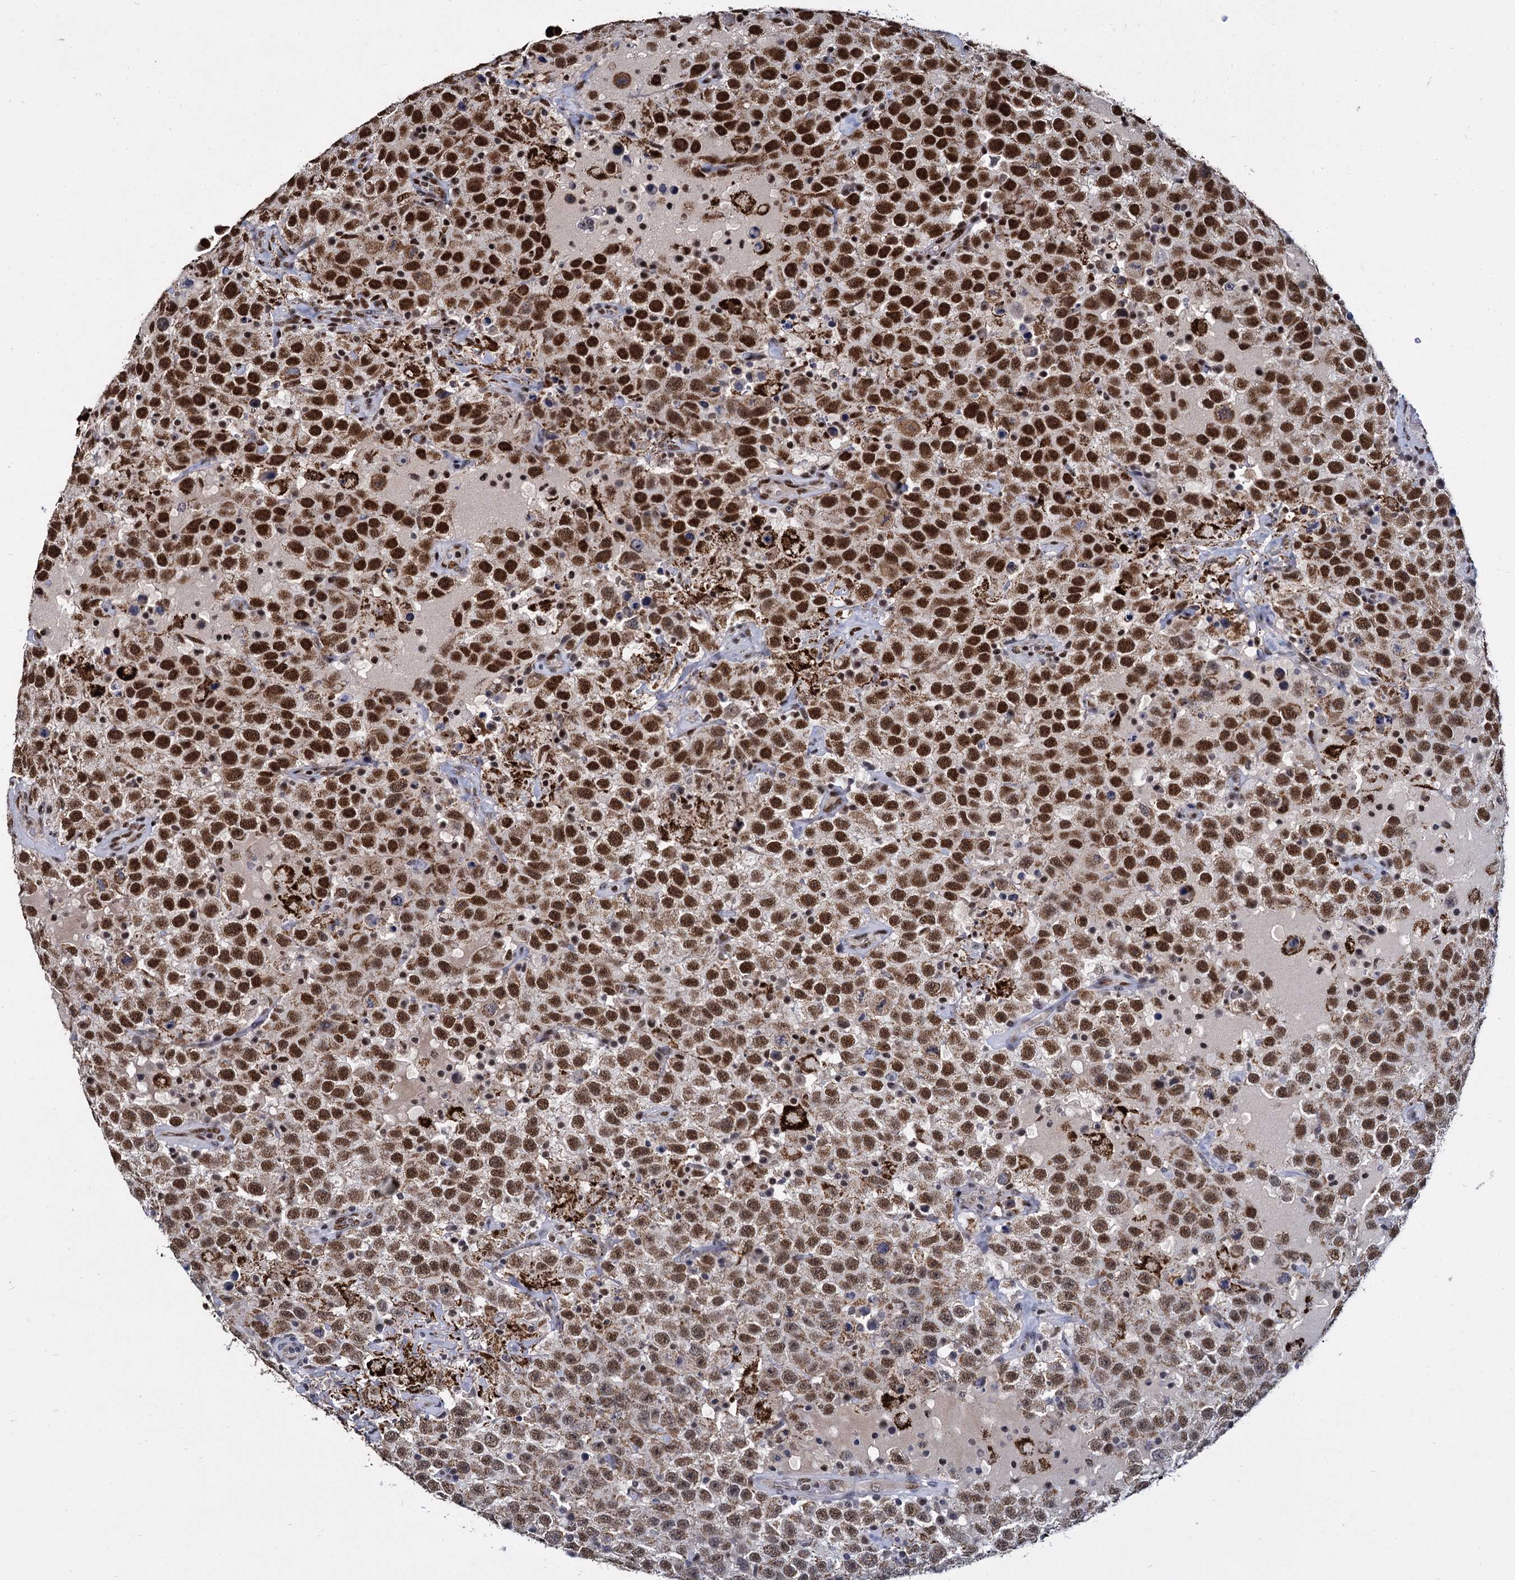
{"staining": {"intensity": "strong", "quantity": ">75%", "location": "nuclear"}, "tissue": "testis cancer", "cell_type": "Tumor cells", "image_type": "cancer", "snomed": [{"axis": "morphology", "description": "Seminoma, NOS"}, {"axis": "topography", "description": "Testis"}], "caption": "Protein expression analysis of human testis cancer (seminoma) reveals strong nuclear staining in about >75% of tumor cells. The staining was performed using DAB (3,3'-diaminobenzidine) to visualize the protein expression in brown, while the nuclei were stained in blue with hematoxylin (Magnification: 20x).", "gene": "RPUSD4", "patient": {"sex": "male", "age": 41}}